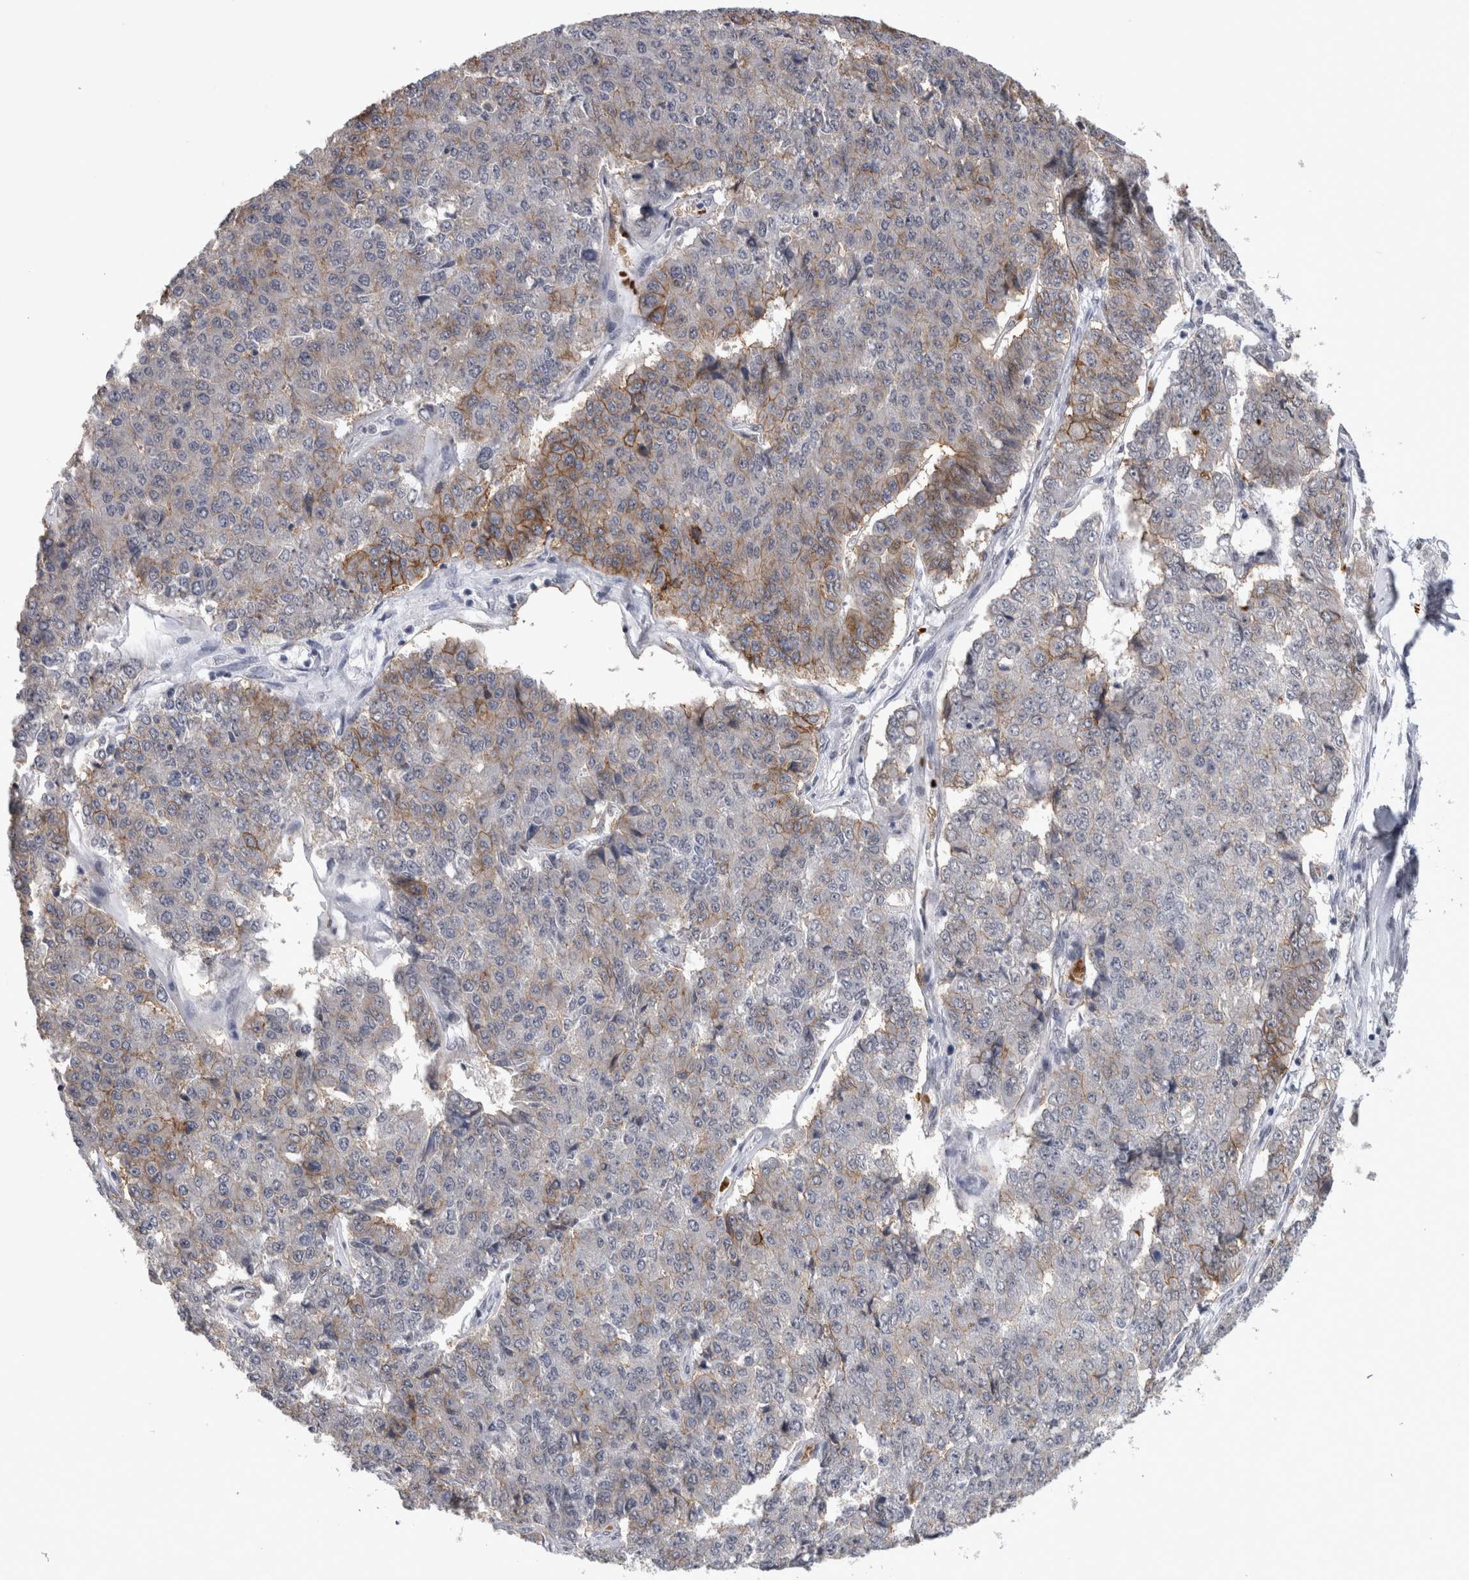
{"staining": {"intensity": "moderate", "quantity": "<25%", "location": "cytoplasmic/membranous"}, "tissue": "pancreatic cancer", "cell_type": "Tumor cells", "image_type": "cancer", "snomed": [{"axis": "morphology", "description": "Adenocarcinoma, NOS"}, {"axis": "topography", "description": "Pancreas"}], "caption": "A brown stain labels moderate cytoplasmic/membranous staining of a protein in pancreatic cancer (adenocarcinoma) tumor cells.", "gene": "PEBP4", "patient": {"sex": "male", "age": 50}}